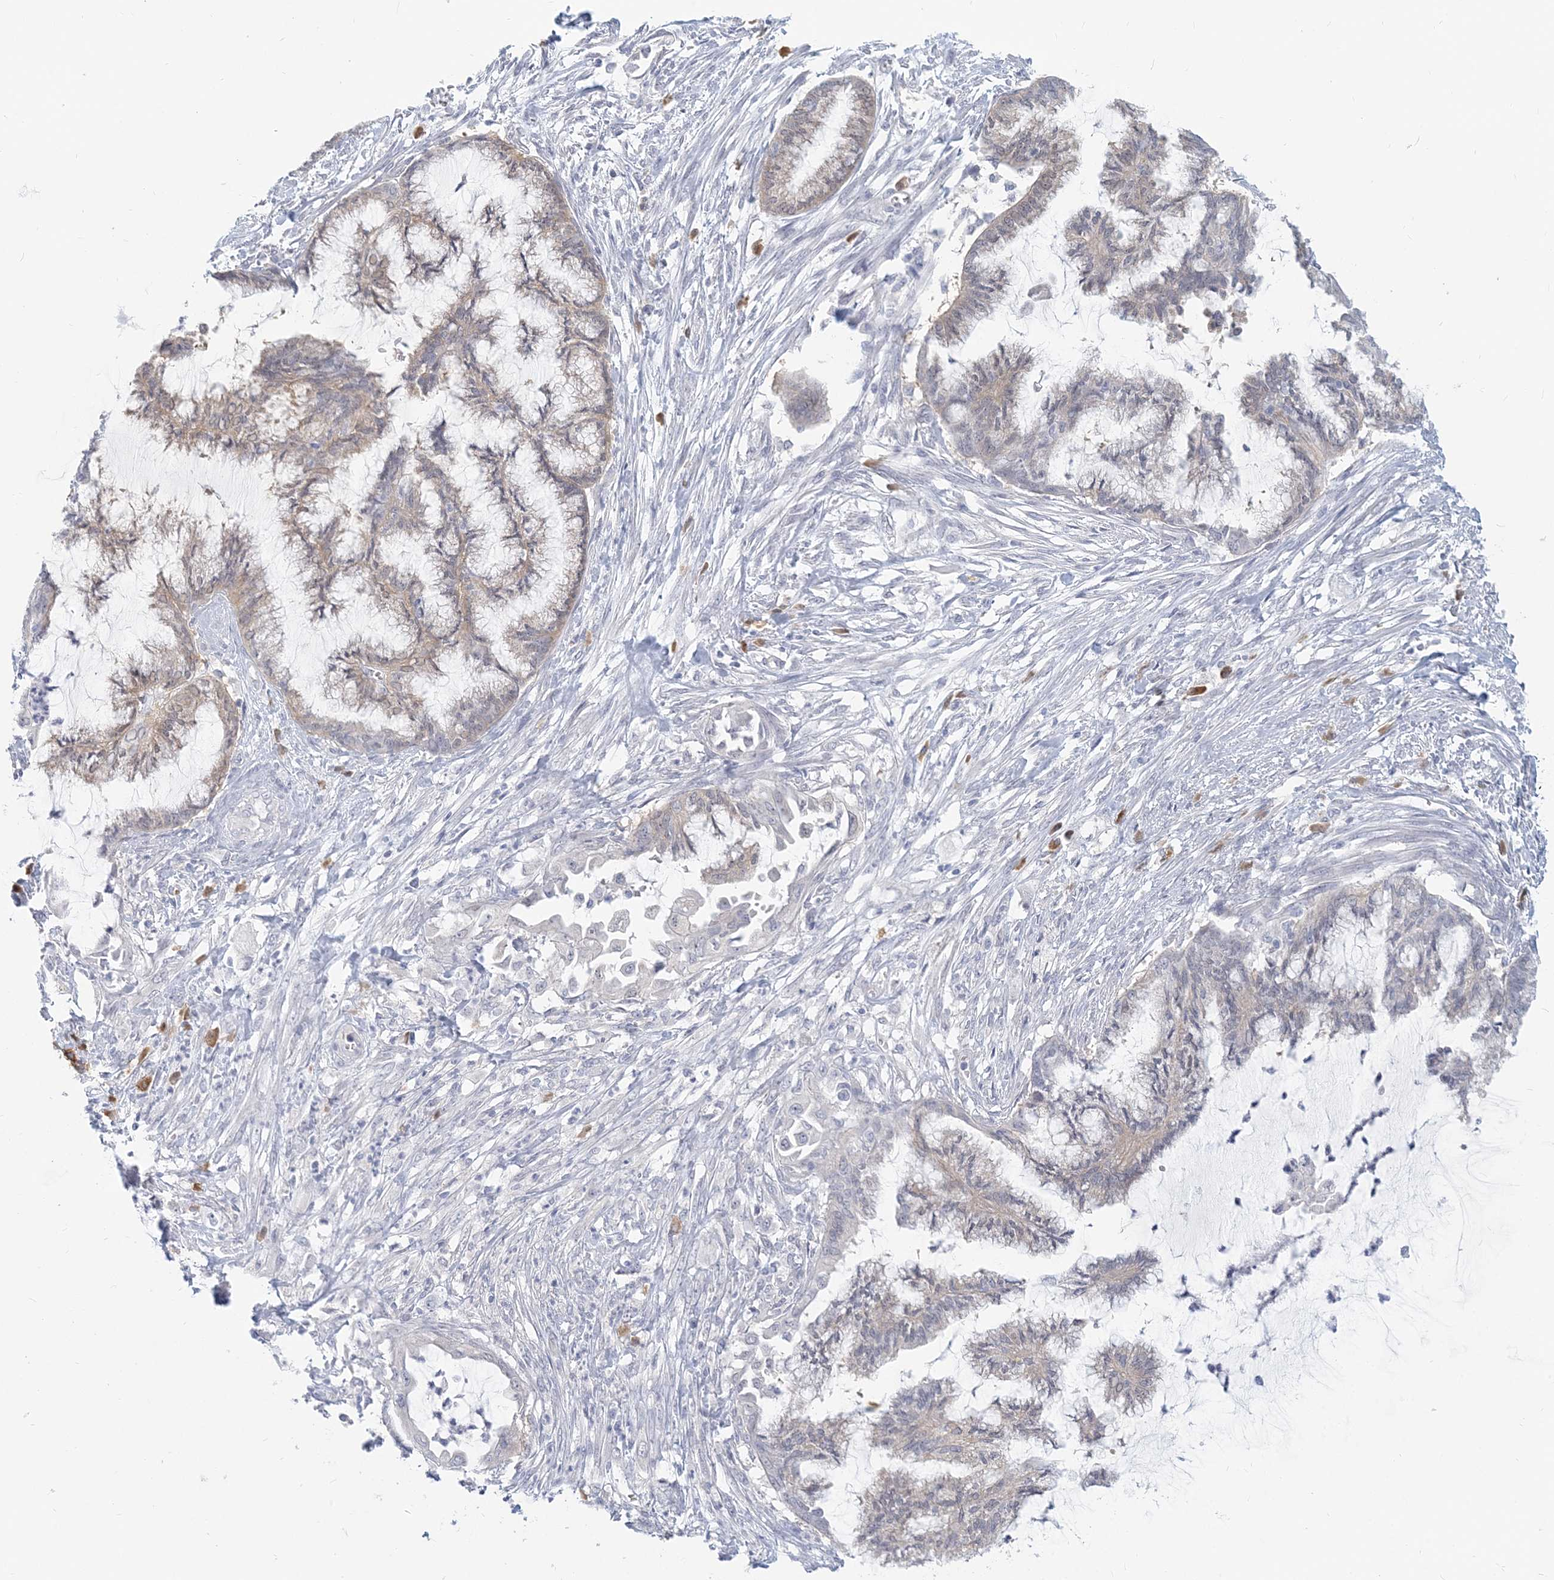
{"staining": {"intensity": "negative", "quantity": "none", "location": "none"}, "tissue": "endometrial cancer", "cell_type": "Tumor cells", "image_type": "cancer", "snomed": [{"axis": "morphology", "description": "Adenocarcinoma, NOS"}, {"axis": "topography", "description": "Endometrium"}], "caption": "DAB (3,3'-diaminobenzidine) immunohistochemical staining of adenocarcinoma (endometrial) demonstrates no significant staining in tumor cells.", "gene": "GMPPA", "patient": {"sex": "female", "age": 86}}